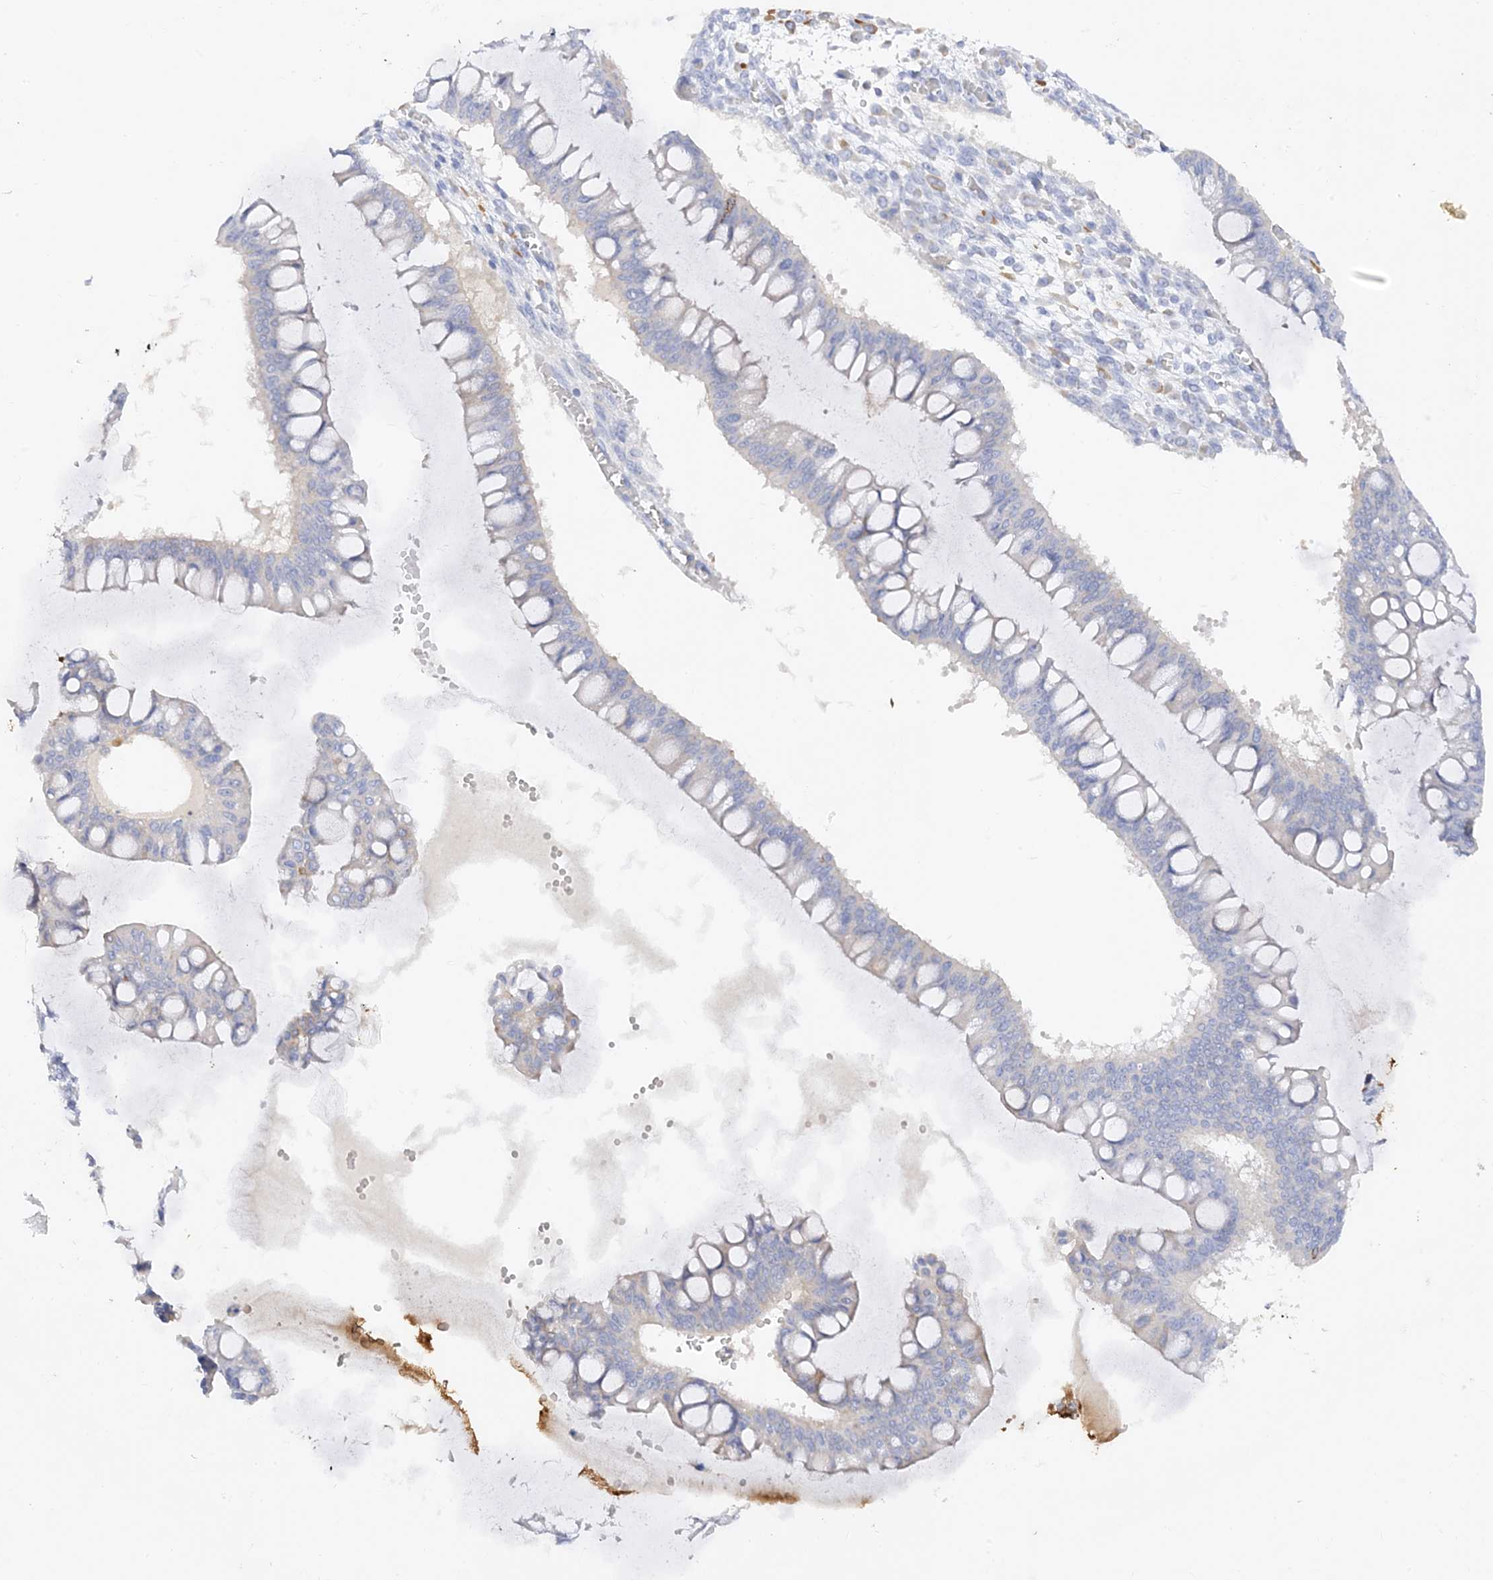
{"staining": {"intensity": "negative", "quantity": "none", "location": "none"}, "tissue": "ovarian cancer", "cell_type": "Tumor cells", "image_type": "cancer", "snomed": [{"axis": "morphology", "description": "Cystadenocarcinoma, mucinous, NOS"}, {"axis": "topography", "description": "Ovary"}], "caption": "Tumor cells are negative for protein expression in human ovarian mucinous cystadenocarcinoma.", "gene": "ARV1", "patient": {"sex": "female", "age": 73}}